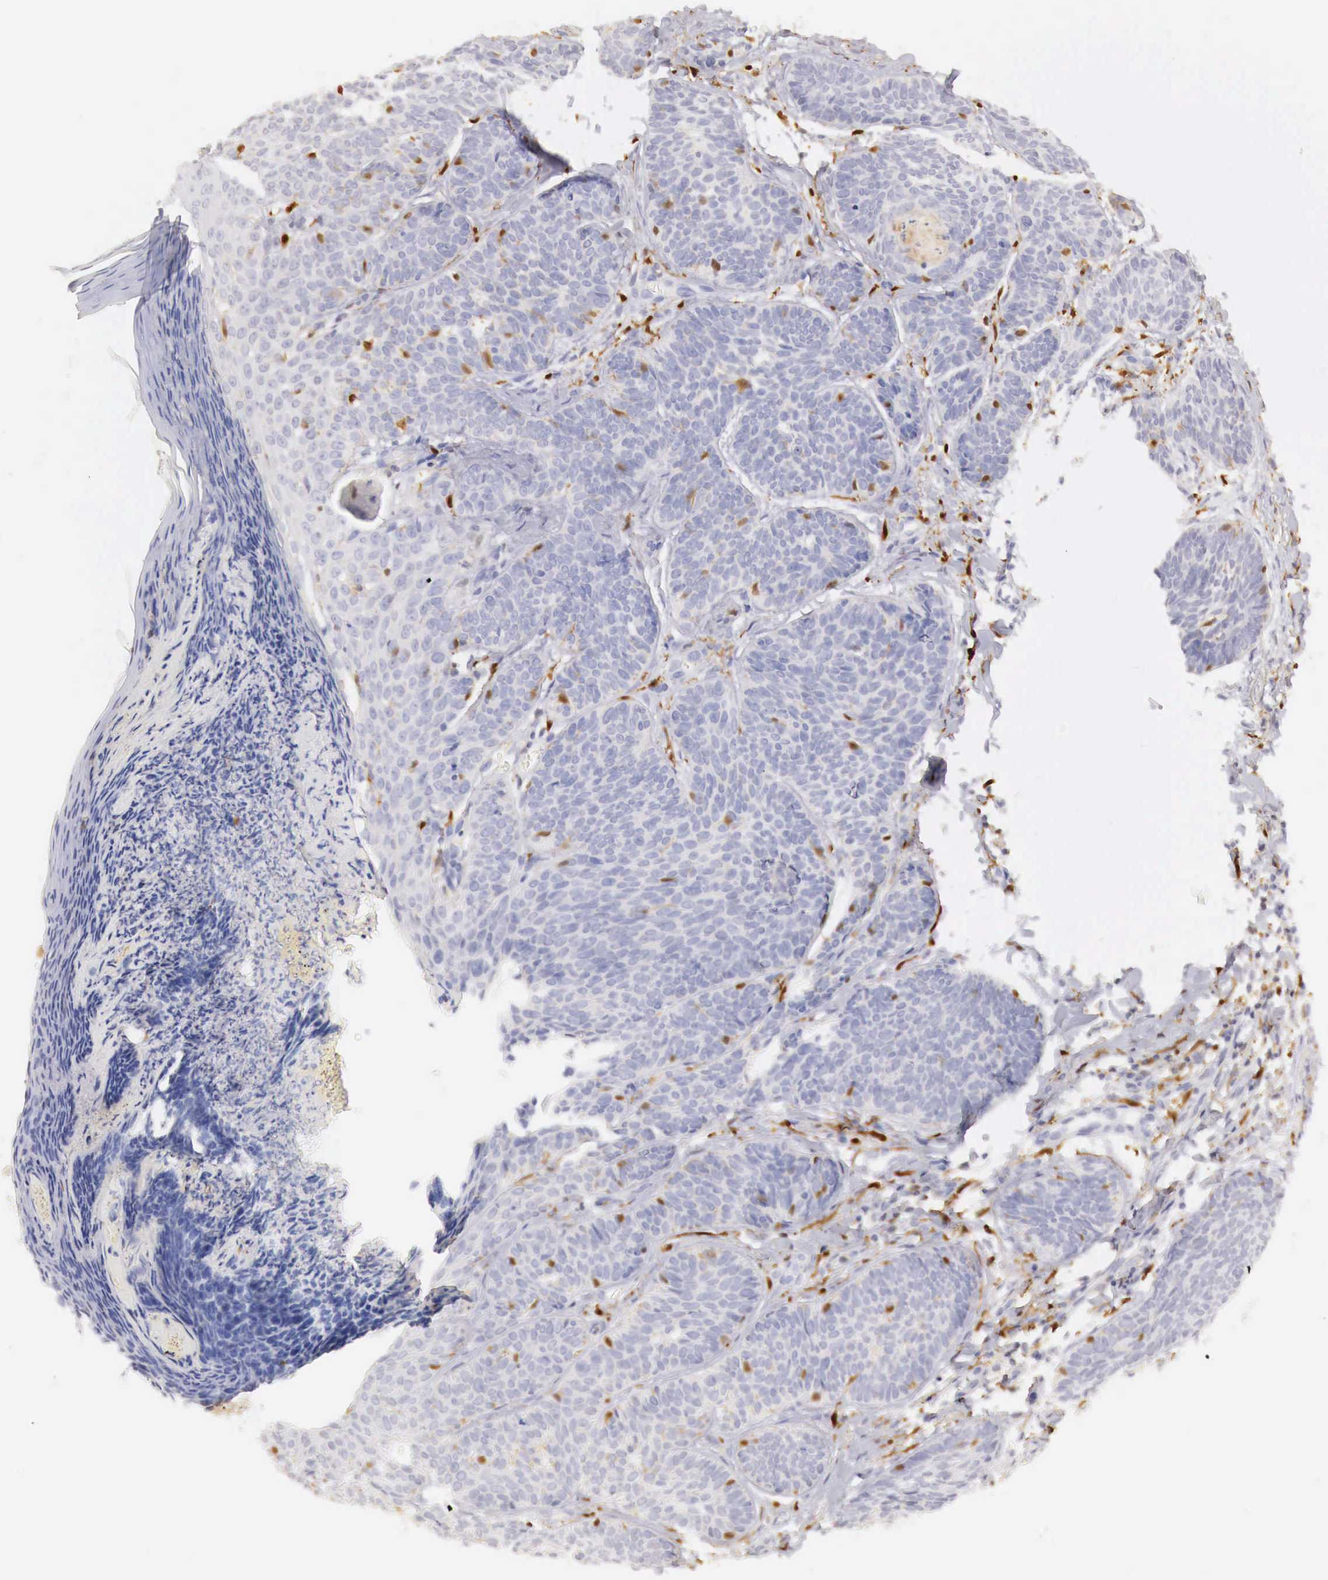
{"staining": {"intensity": "negative", "quantity": "none", "location": "none"}, "tissue": "skin cancer", "cell_type": "Tumor cells", "image_type": "cancer", "snomed": [{"axis": "morphology", "description": "Basal cell carcinoma"}, {"axis": "topography", "description": "Skin"}], "caption": "A photomicrograph of human skin basal cell carcinoma is negative for staining in tumor cells. The staining was performed using DAB to visualize the protein expression in brown, while the nuclei were stained in blue with hematoxylin (Magnification: 20x).", "gene": "RENBP", "patient": {"sex": "female", "age": 62}}